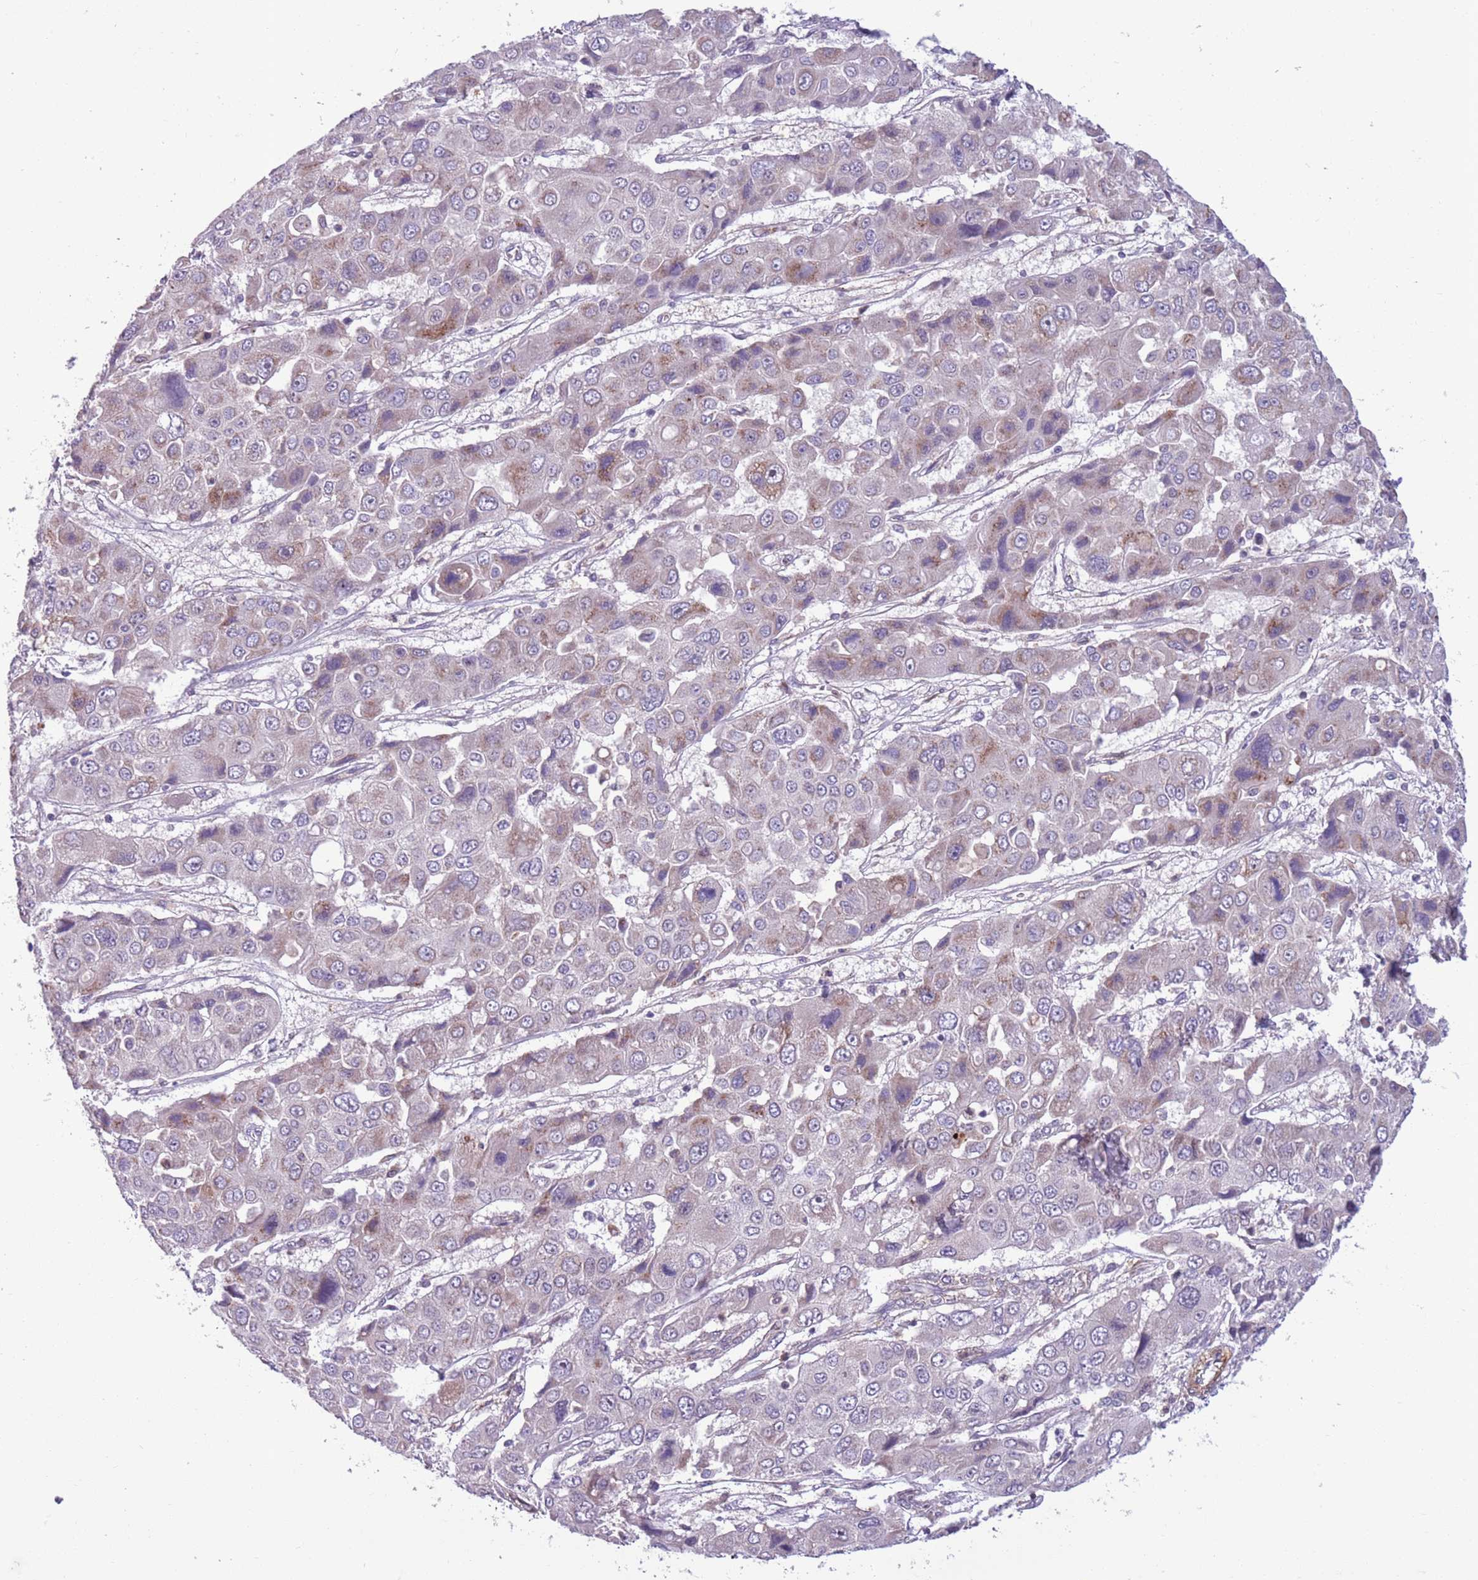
{"staining": {"intensity": "negative", "quantity": "none", "location": "none"}, "tissue": "liver cancer", "cell_type": "Tumor cells", "image_type": "cancer", "snomed": [{"axis": "morphology", "description": "Cholangiocarcinoma"}, {"axis": "topography", "description": "Liver"}], "caption": "Immunohistochemical staining of human liver cholangiocarcinoma exhibits no significant staining in tumor cells.", "gene": "JAML", "patient": {"sex": "male", "age": 67}}